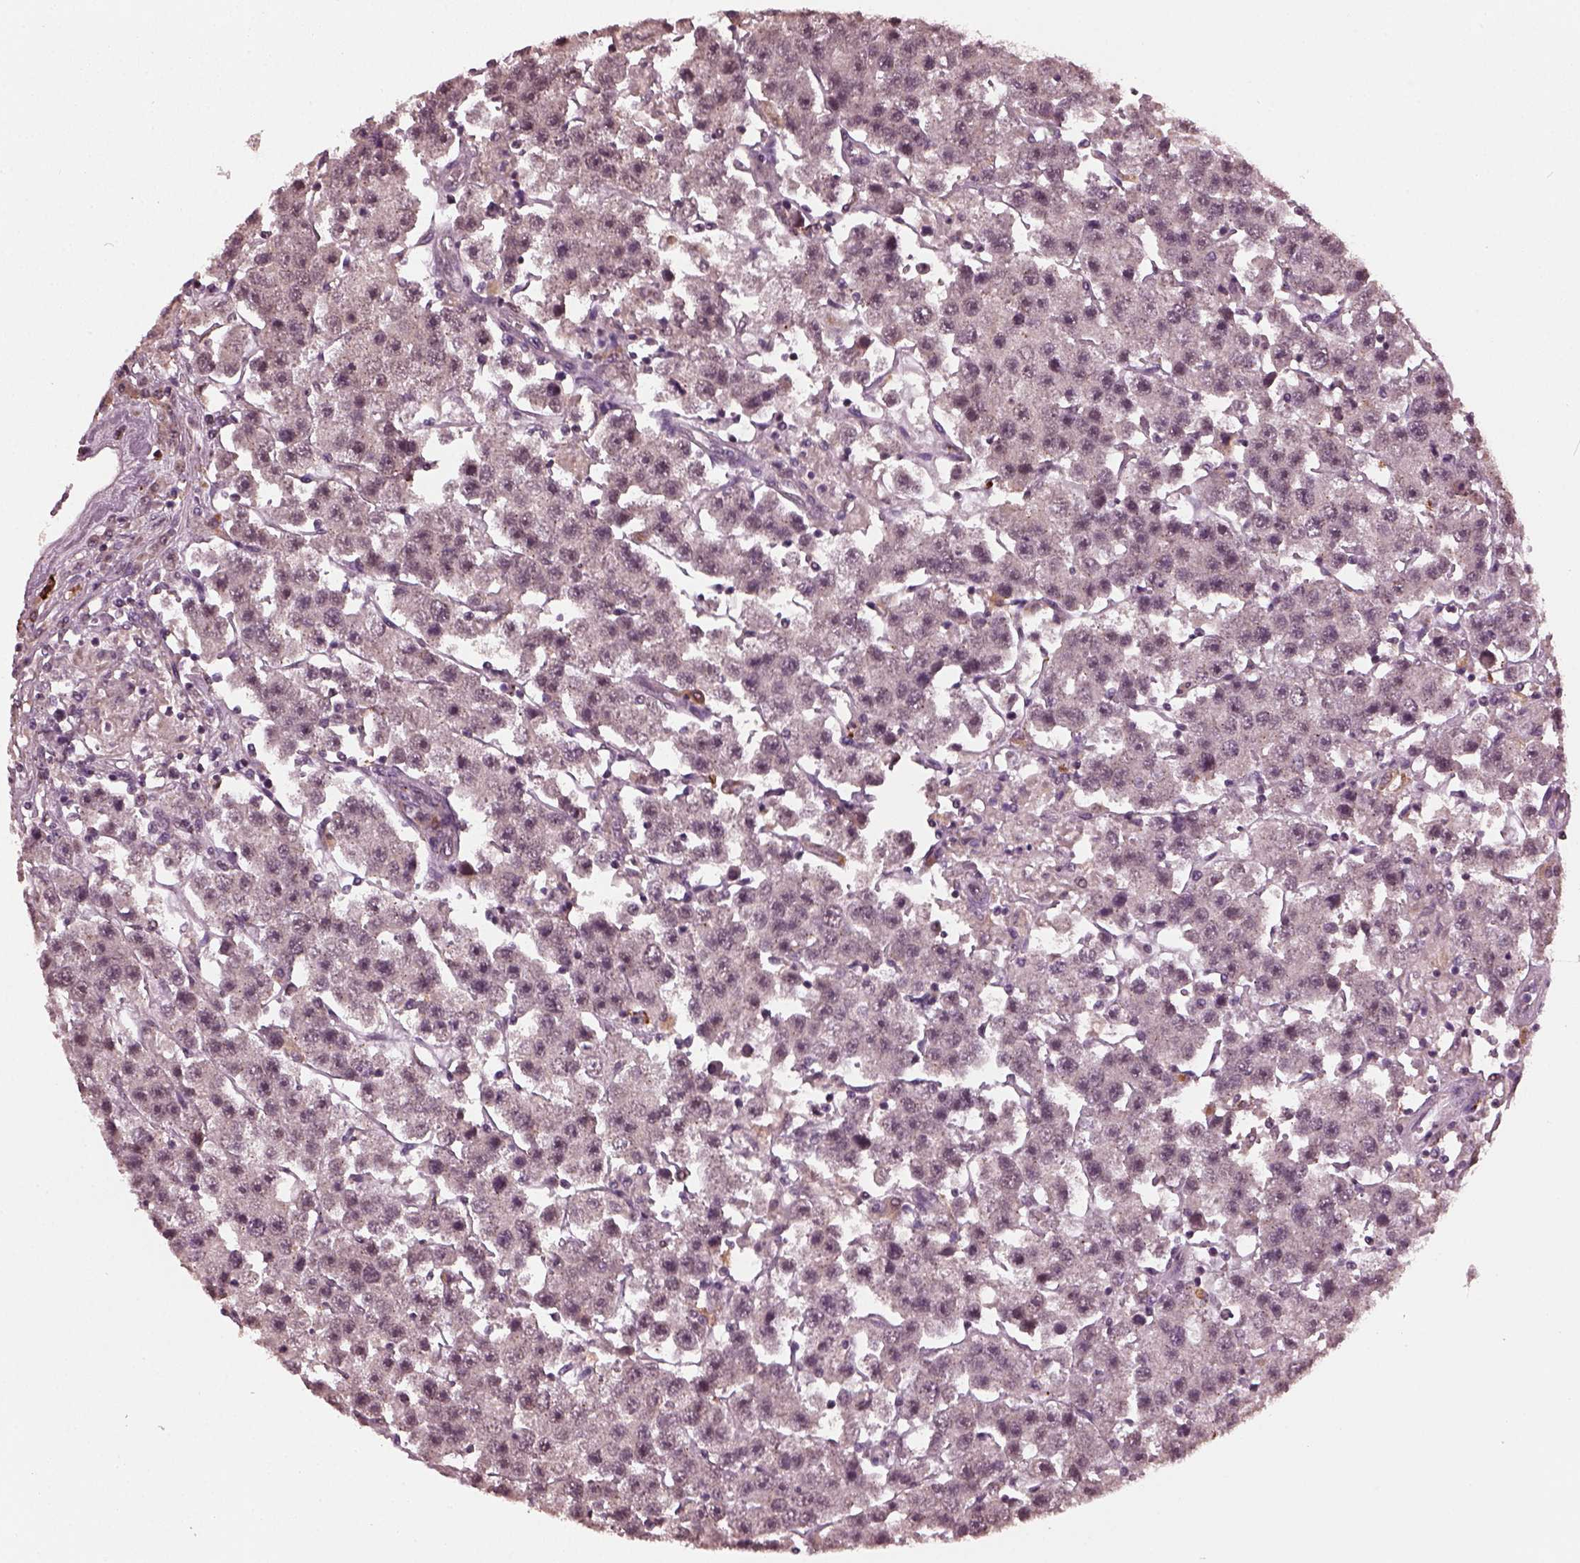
{"staining": {"intensity": "negative", "quantity": "none", "location": "none"}, "tissue": "testis cancer", "cell_type": "Tumor cells", "image_type": "cancer", "snomed": [{"axis": "morphology", "description": "Seminoma, NOS"}, {"axis": "topography", "description": "Testis"}], "caption": "Immunohistochemical staining of seminoma (testis) exhibits no significant positivity in tumor cells.", "gene": "RUFY3", "patient": {"sex": "male", "age": 45}}